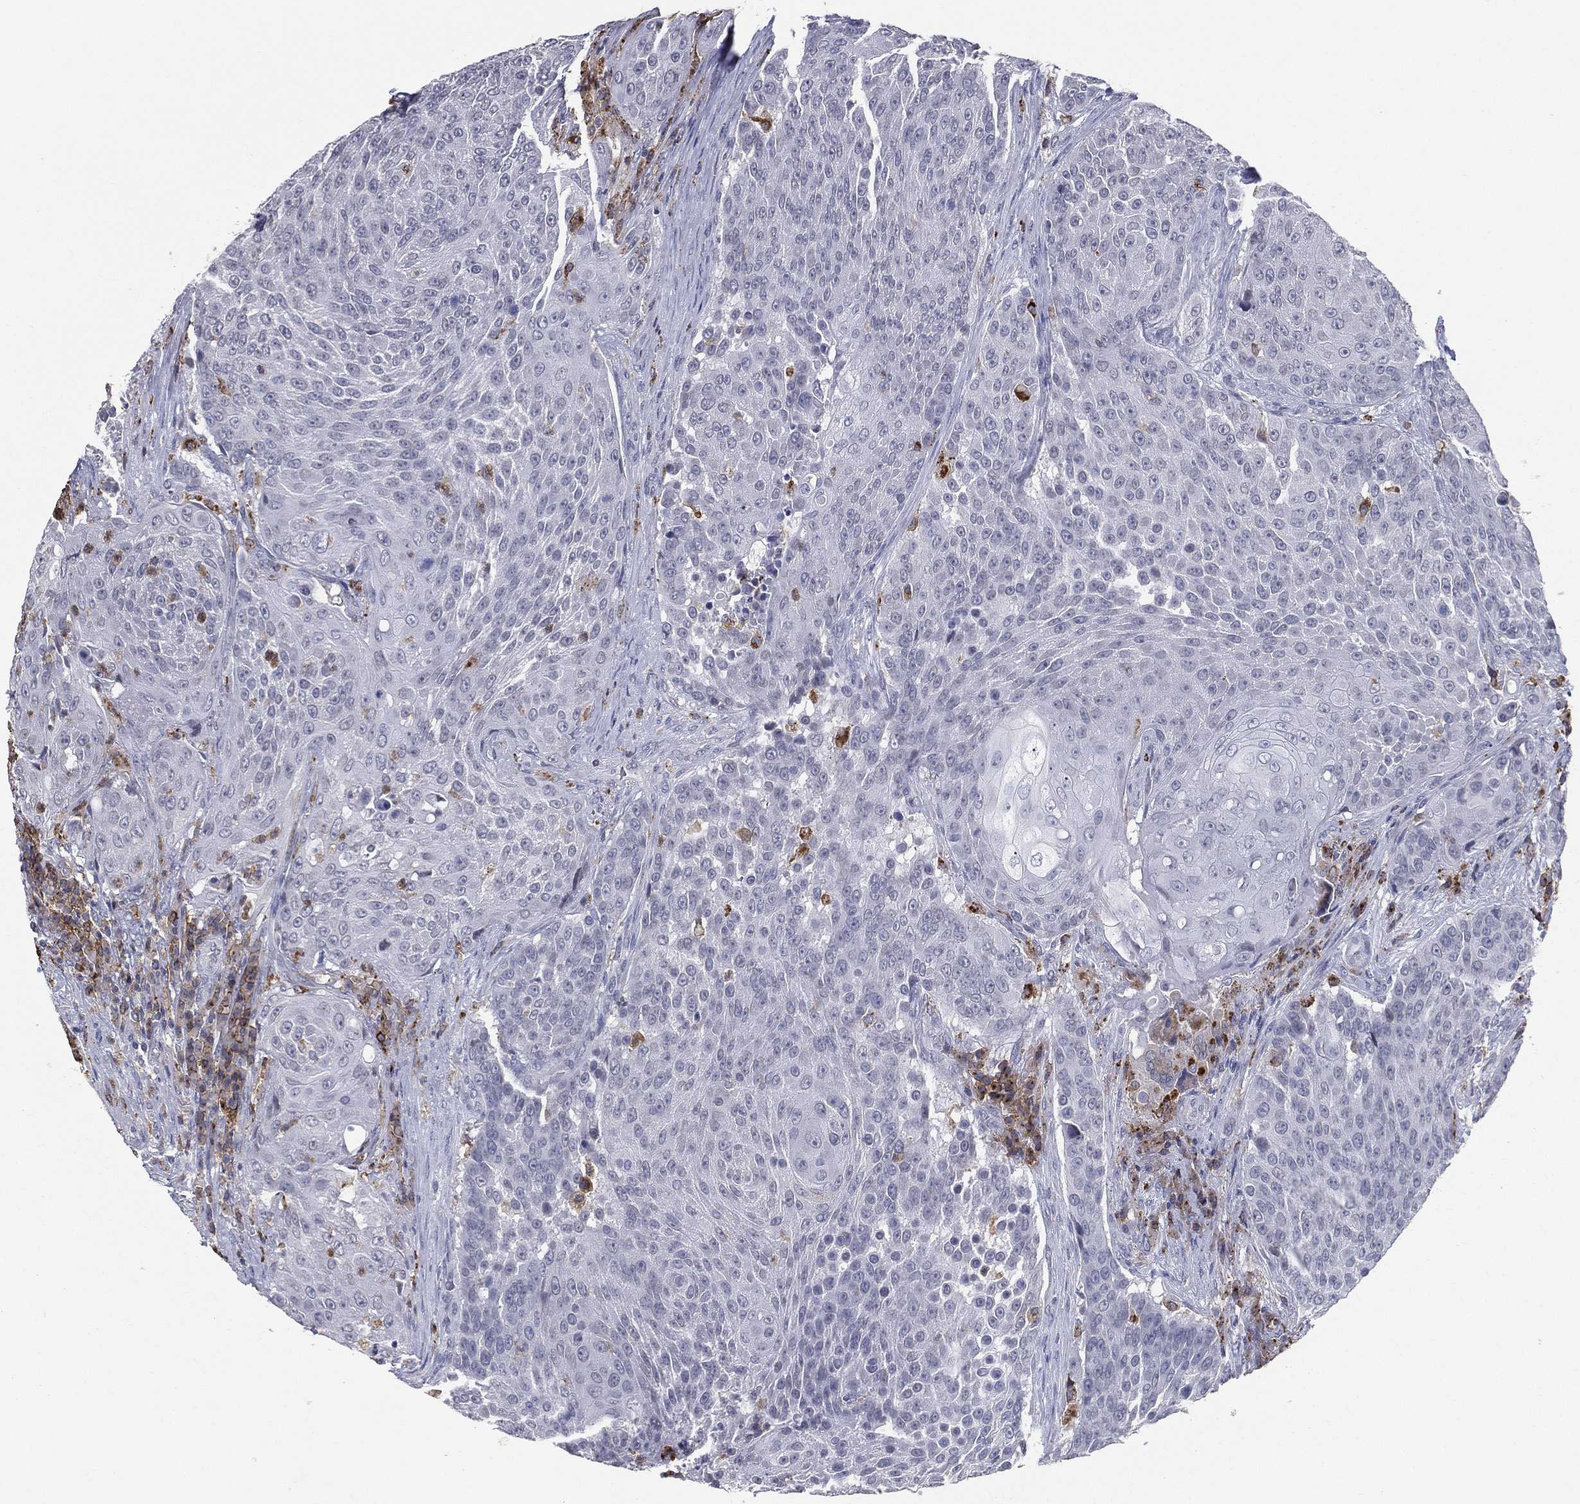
{"staining": {"intensity": "negative", "quantity": "none", "location": "none"}, "tissue": "urothelial cancer", "cell_type": "Tumor cells", "image_type": "cancer", "snomed": [{"axis": "morphology", "description": "Urothelial carcinoma, High grade"}, {"axis": "topography", "description": "Urinary bladder"}], "caption": "IHC of human urothelial cancer exhibits no expression in tumor cells.", "gene": "EVI2B", "patient": {"sex": "female", "age": 63}}